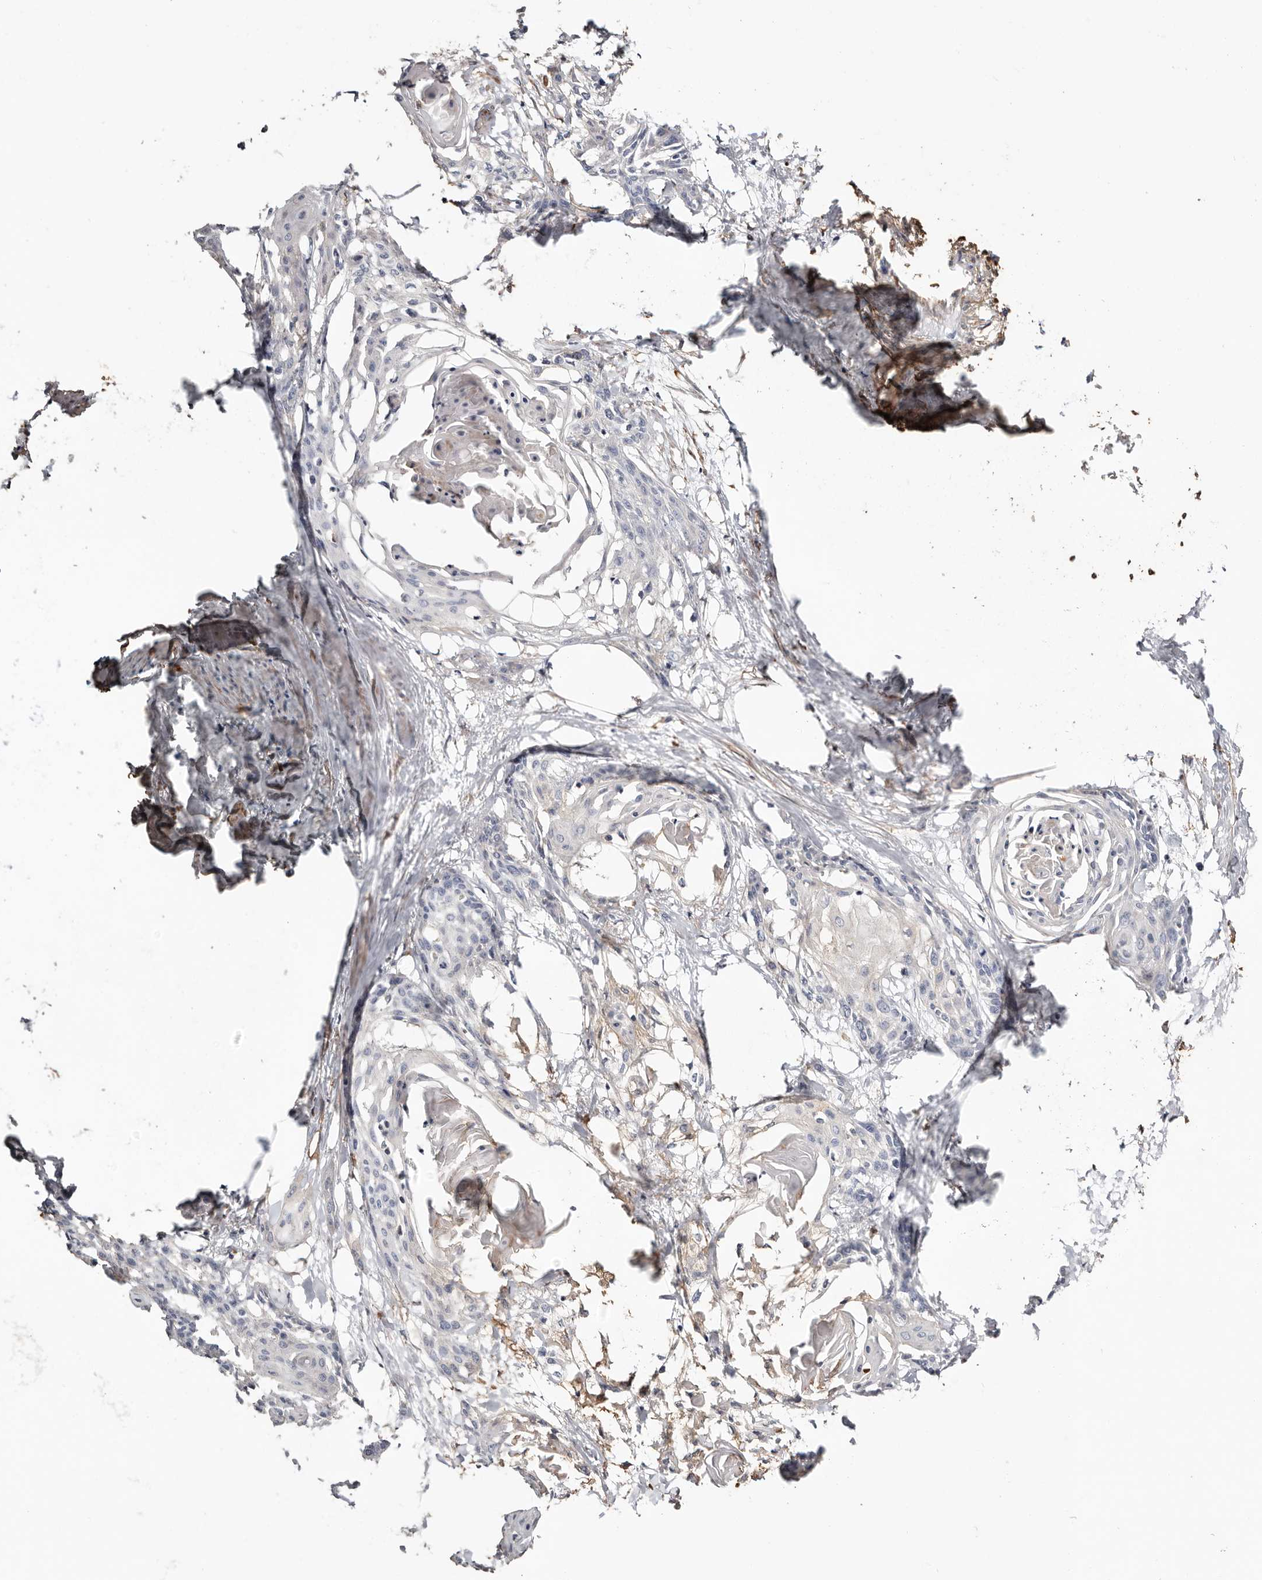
{"staining": {"intensity": "negative", "quantity": "none", "location": "none"}, "tissue": "cervical cancer", "cell_type": "Tumor cells", "image_type": "cancer", "snomed": [{"axis": "morphology", "description": "Squamous cell carcinoma, NOS"}, {"axis": "topography", "description": "Cervix"}], "caption": "Protein analysis of cervical cancer (squamous cell carcinoma) demonstrates no significant positivity in tumor cells. (Brightfield microscopy of DAB immunohistochemistry at high magnification).", "gene": "TGM2", "patient": {"sex": "female", "age": 57}}